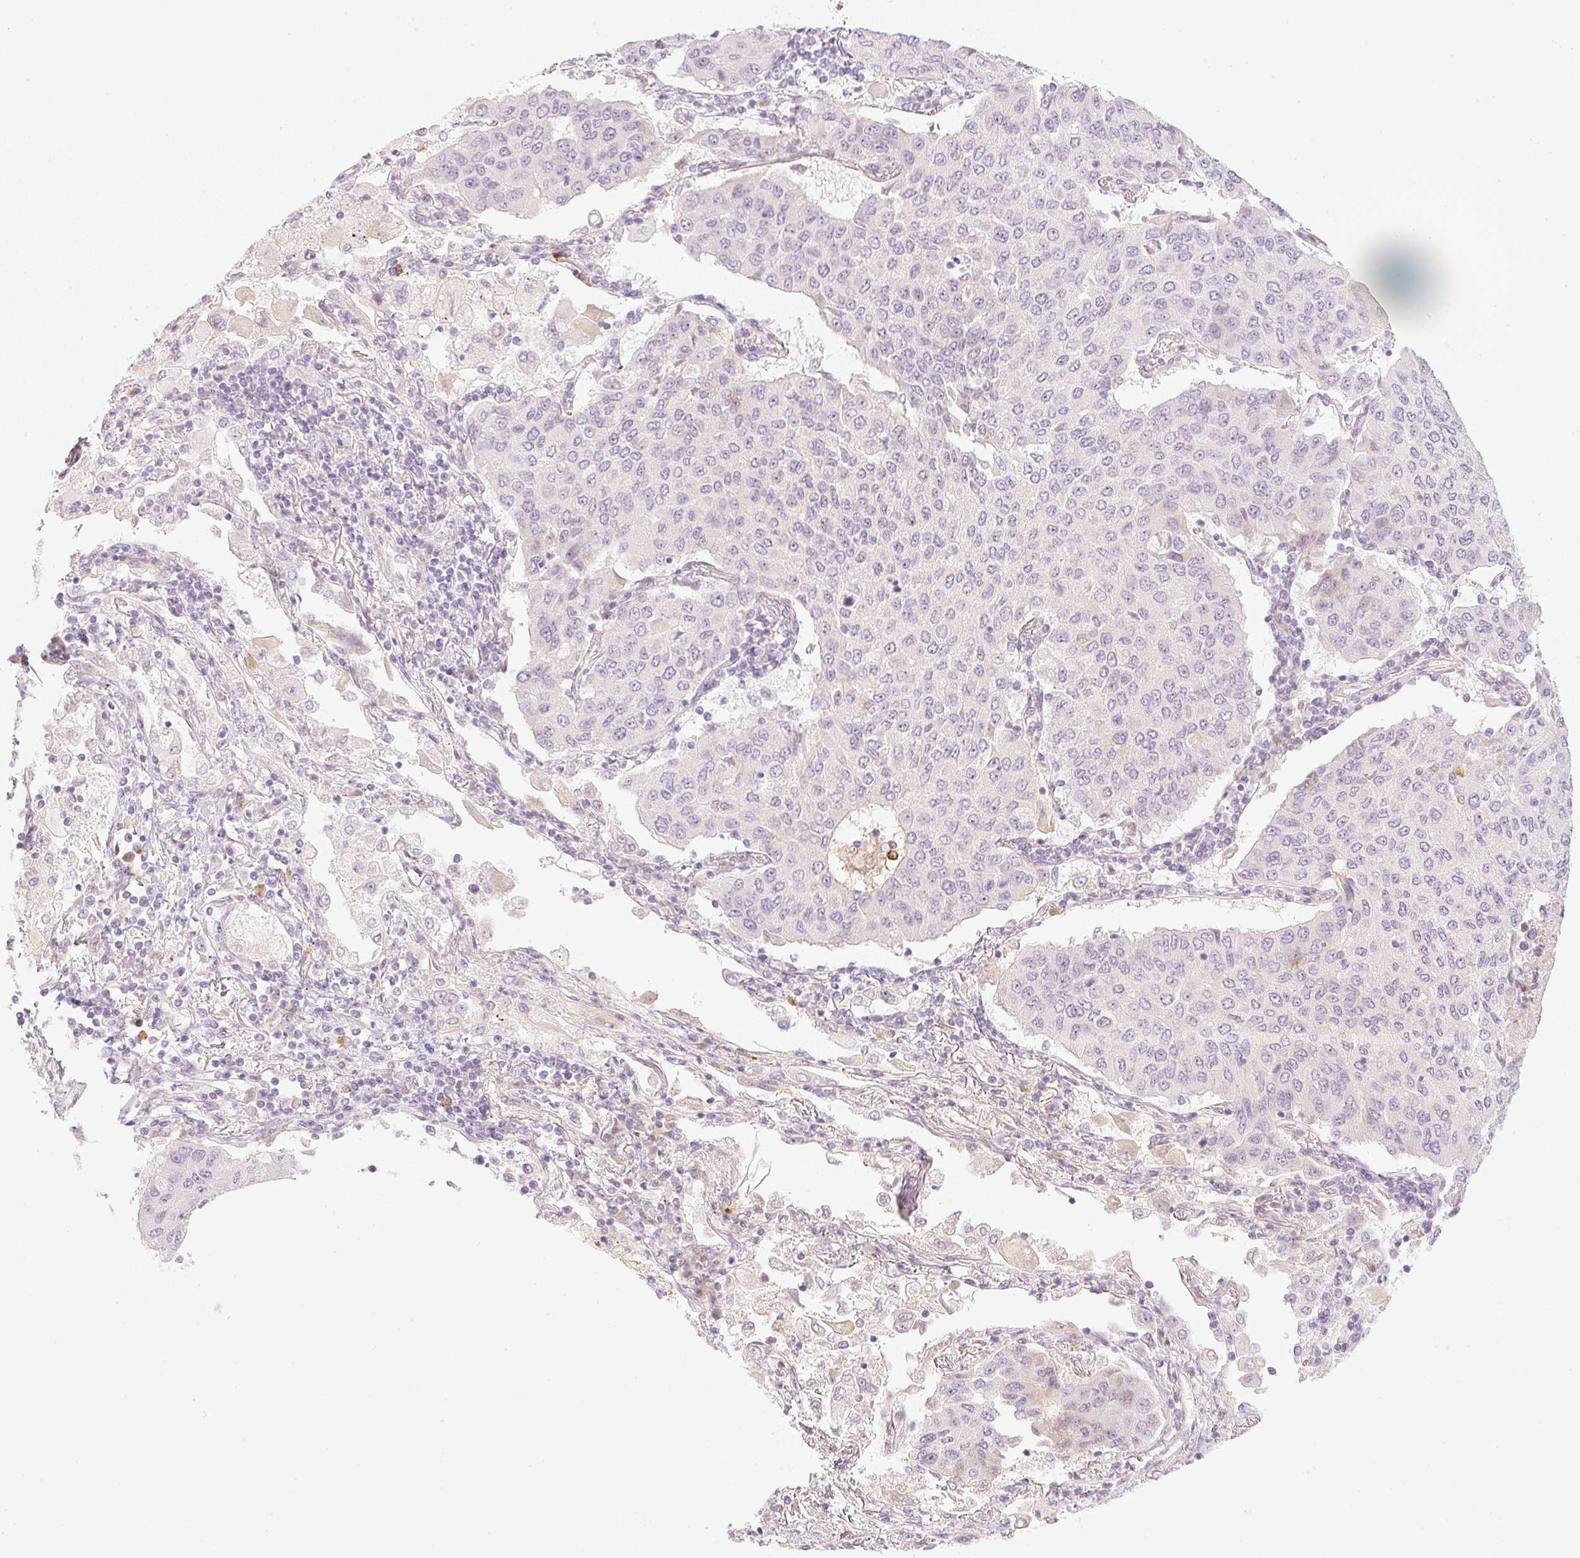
{"staining": {"intensity": "weak", "quantity": "<25%", "location": "nuclear"}, "tissue": "lung cancer", "cell_type": "Tumor cells", "image_type": "cancer", "snomed": [{"axis": "morphology", "description": "Squamous cell carcinoma, NOS"}, {"axis": "topography", "description": "Lung"}], "caption": "DAB immunohistochemical staining of human squamous cell carcinoma (lung) displays no significant expression in tumor cells.", "gene": "AAR2", "patient": {"sex": "male", "age": 74}}